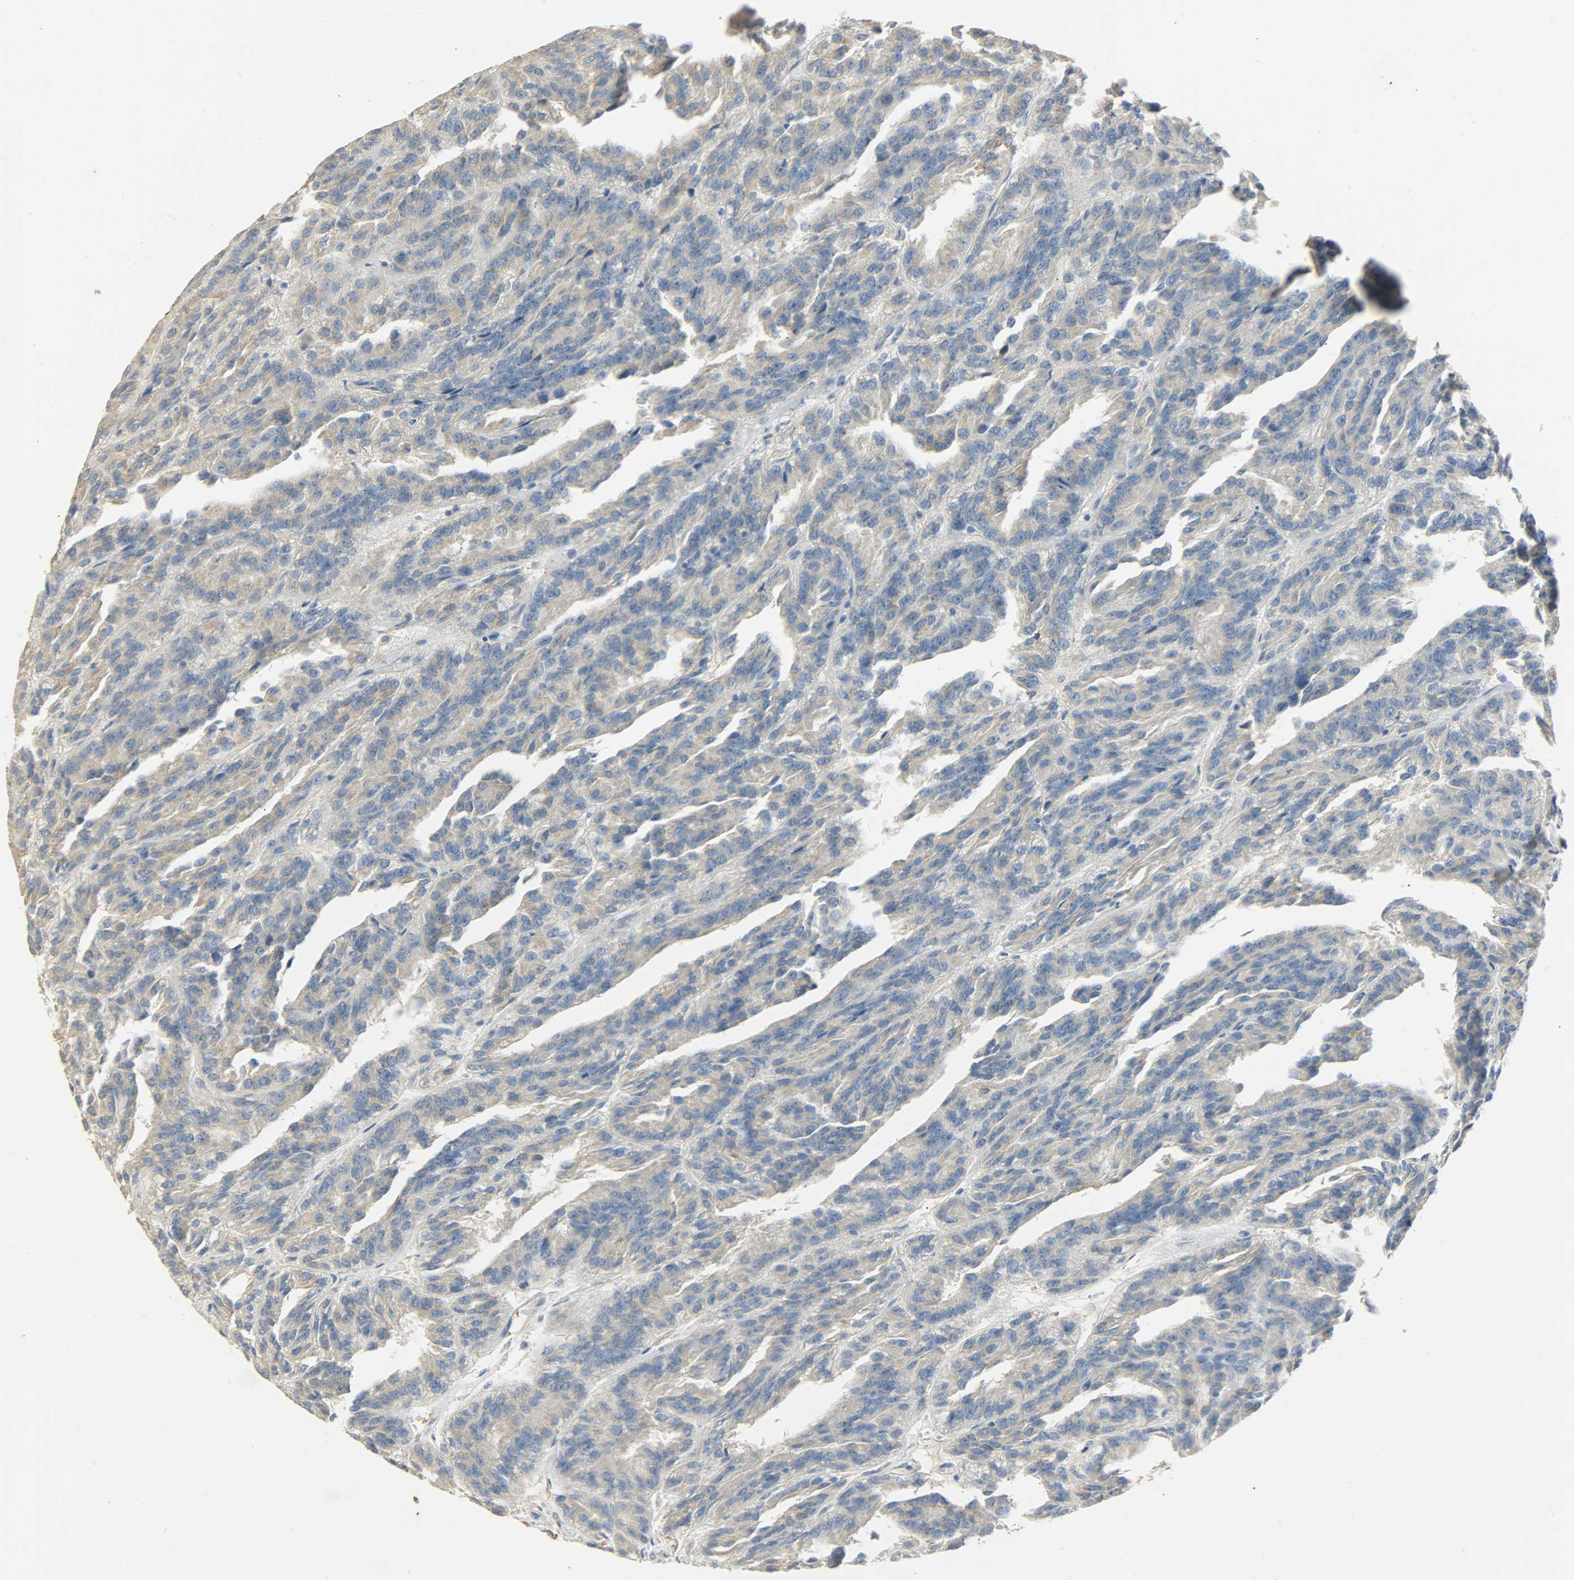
{"staining": {"intensity": "moderate", "quantity": "25%-75%", "location": "cytoplasmic/membranous"}, "tissue": "renal cancer", "cell_type": "Tumor cells", "image_type": "cancer", "snomed": [{"axis": "morphology", "description": "Adenocarcinoma, NOS"}, {"axis": "topography", "description": "Kidney"}], "caption": "The image demonstrates a brown stain indicating the presence of a protein in the cytoplasmic/membranous of tumor cells in renal adenocarcinoma. The protein is shown in brown color, while the nuclei are stained blue.", "gene": "USP13", "patient": {"sex": "male", "age": 46}}